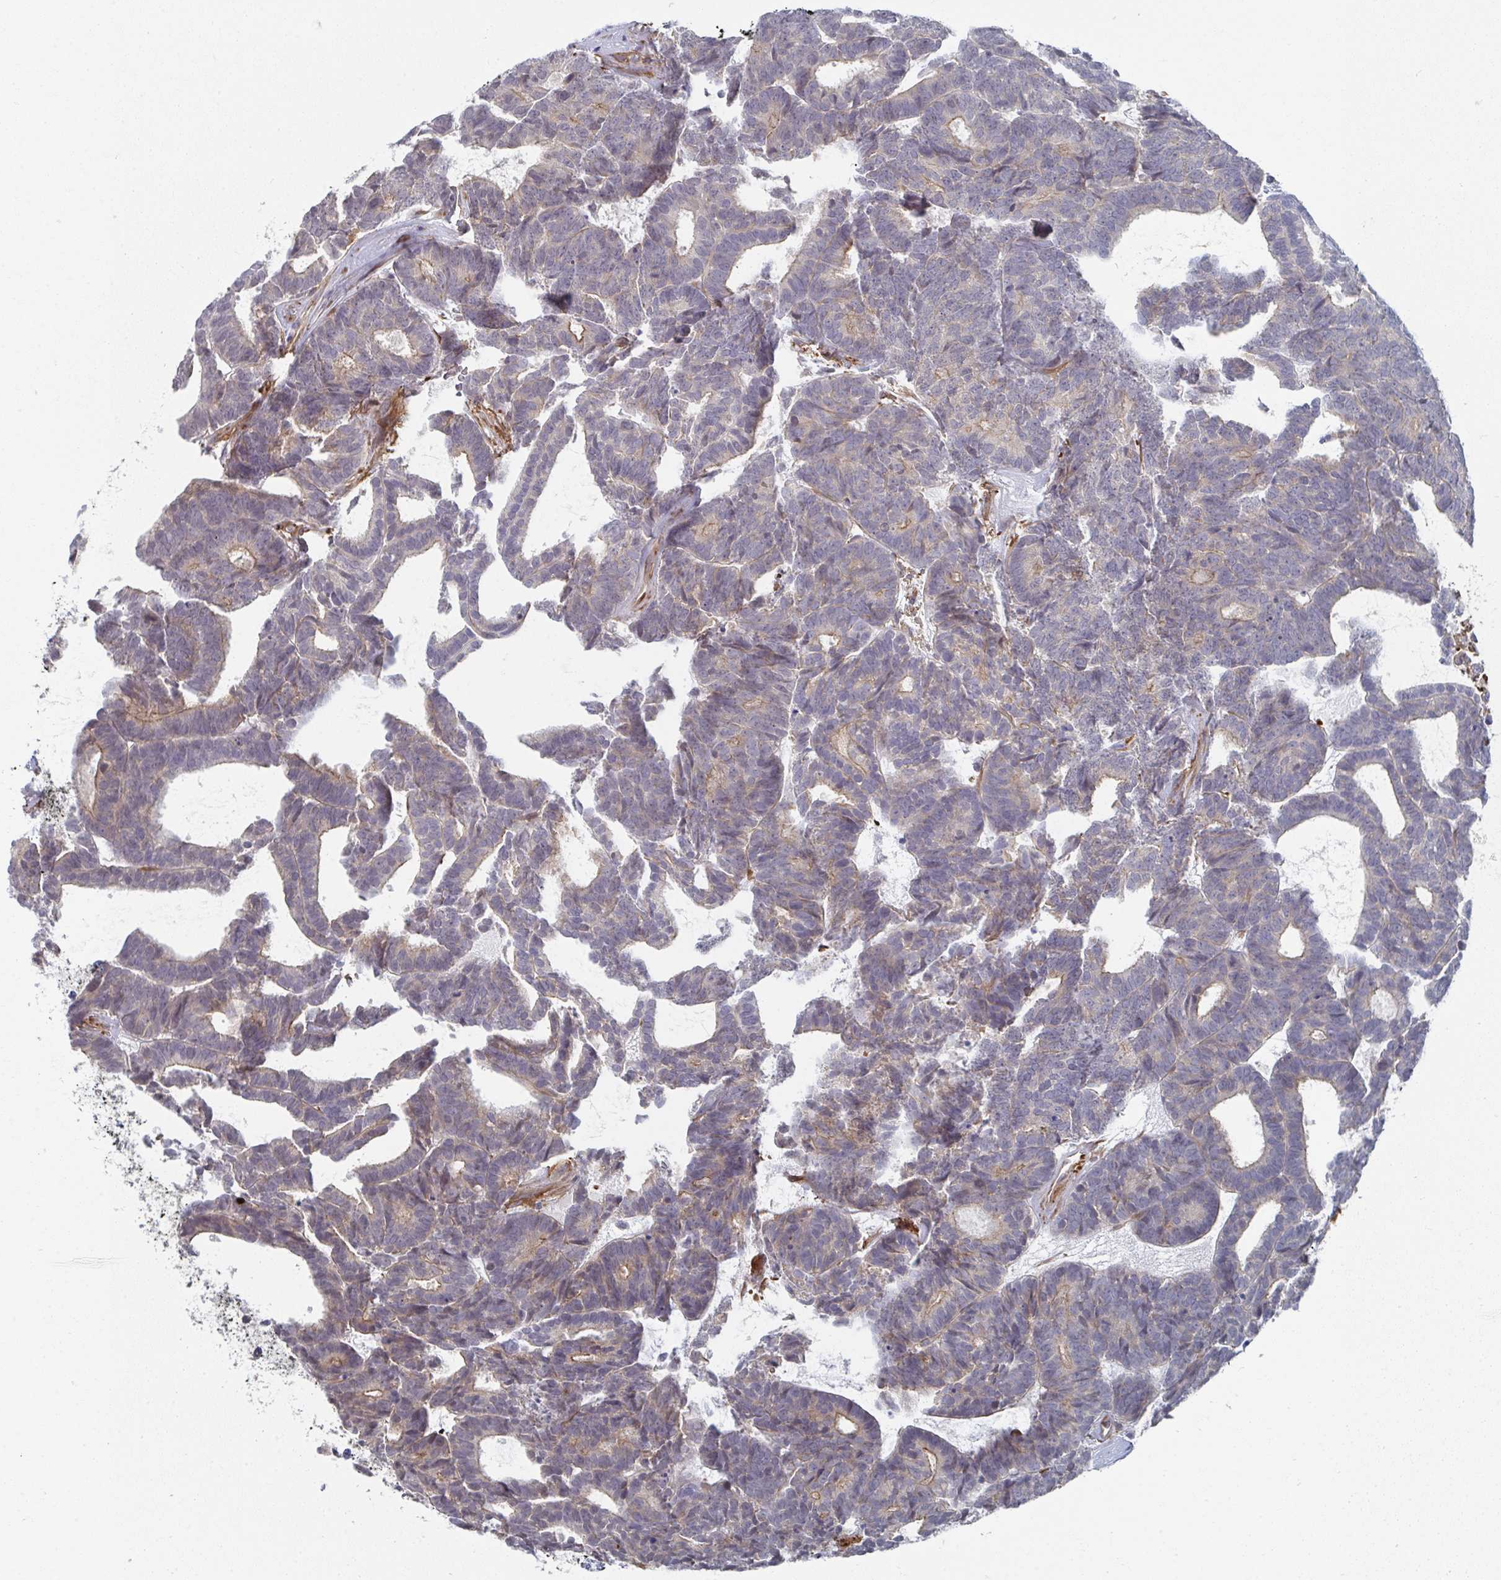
{"staining": {"intensity": "weak", "quantity": "<25%", "location": "cytoplasmic/membranous"}, "tissue": "head and neck cancer", "cell_type": "Tumor cells", "image_type": "cancer", "snomed": [{"axis": "morphology", "description": "Adenocarcinoma, NOS"}, {"axis": "topography", "description": "Head-Neck"}], "caption": "Immunohistochemical staining of adenocarcinoma (head and neck) displays no significant positivity in tumor cells.", "gene": "NEURL4", "patient": {"sex": "female", "age": 81}}